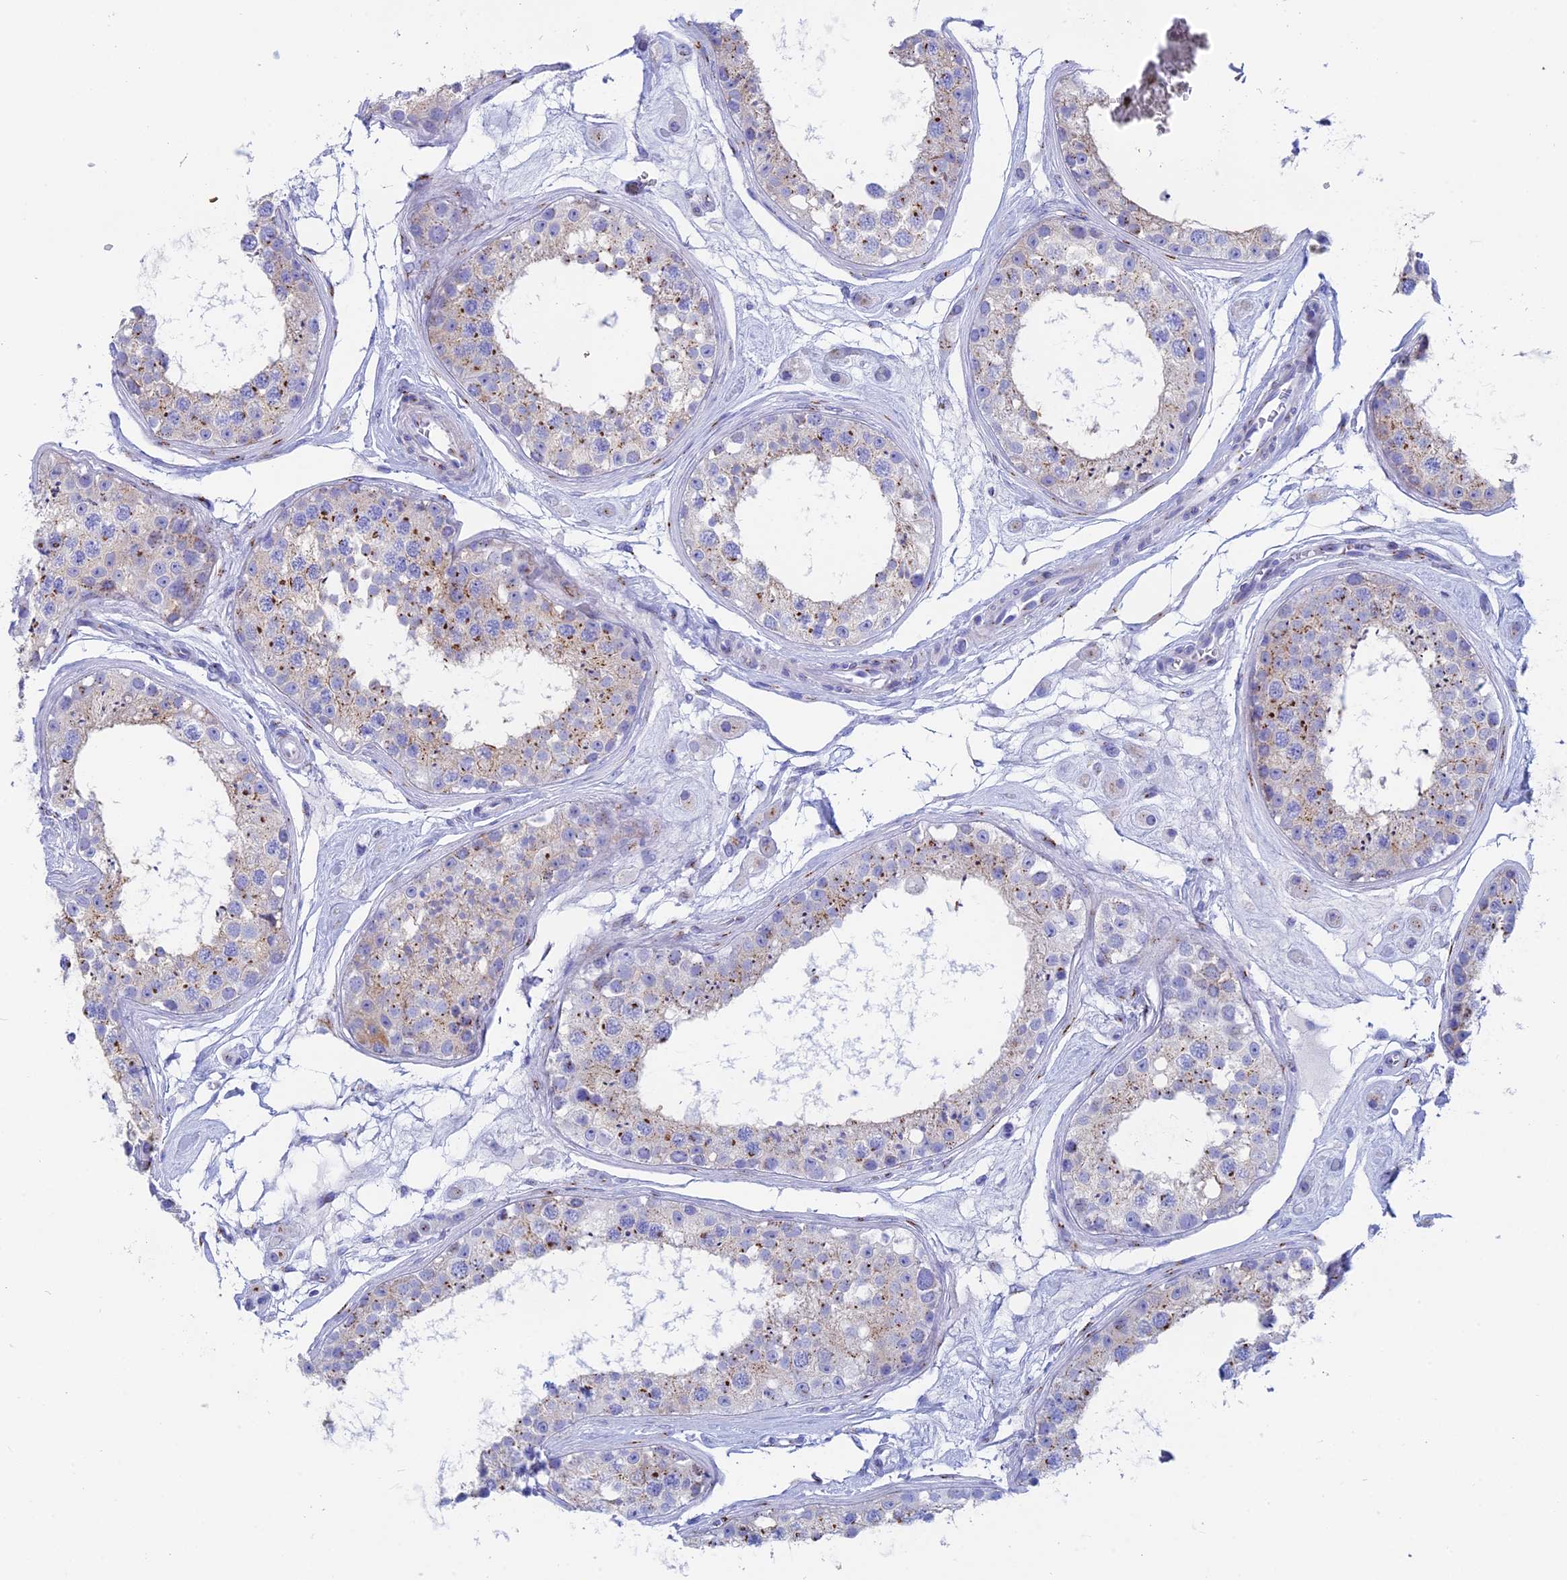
{"staining": {"intensity": "strong", "quantity": "25%-75%", "location": "cytoplasmic/membranous"}, "tissue": "testis", "cell_type": "Cells in seminiferous ducts", "image_type": "normal", "snomed": [{"axis": "morphology", "description": "Normal tissue, NOS"}, {"axis": "topography", "description": "Testis"}], "caption": "Immunohistochemical staining of unremarkable testis demonstrates high levels of strong cytoplasmic/membranous staining in about 25%-75% of cells in seminiferous ducts. The protein is stained brown, and the nuclei are stained in blue (DAB IHC with brightfield microscopy, high magnification).", "gene": "ERICH4", "patient": {"sex": "male", "age": 25}}